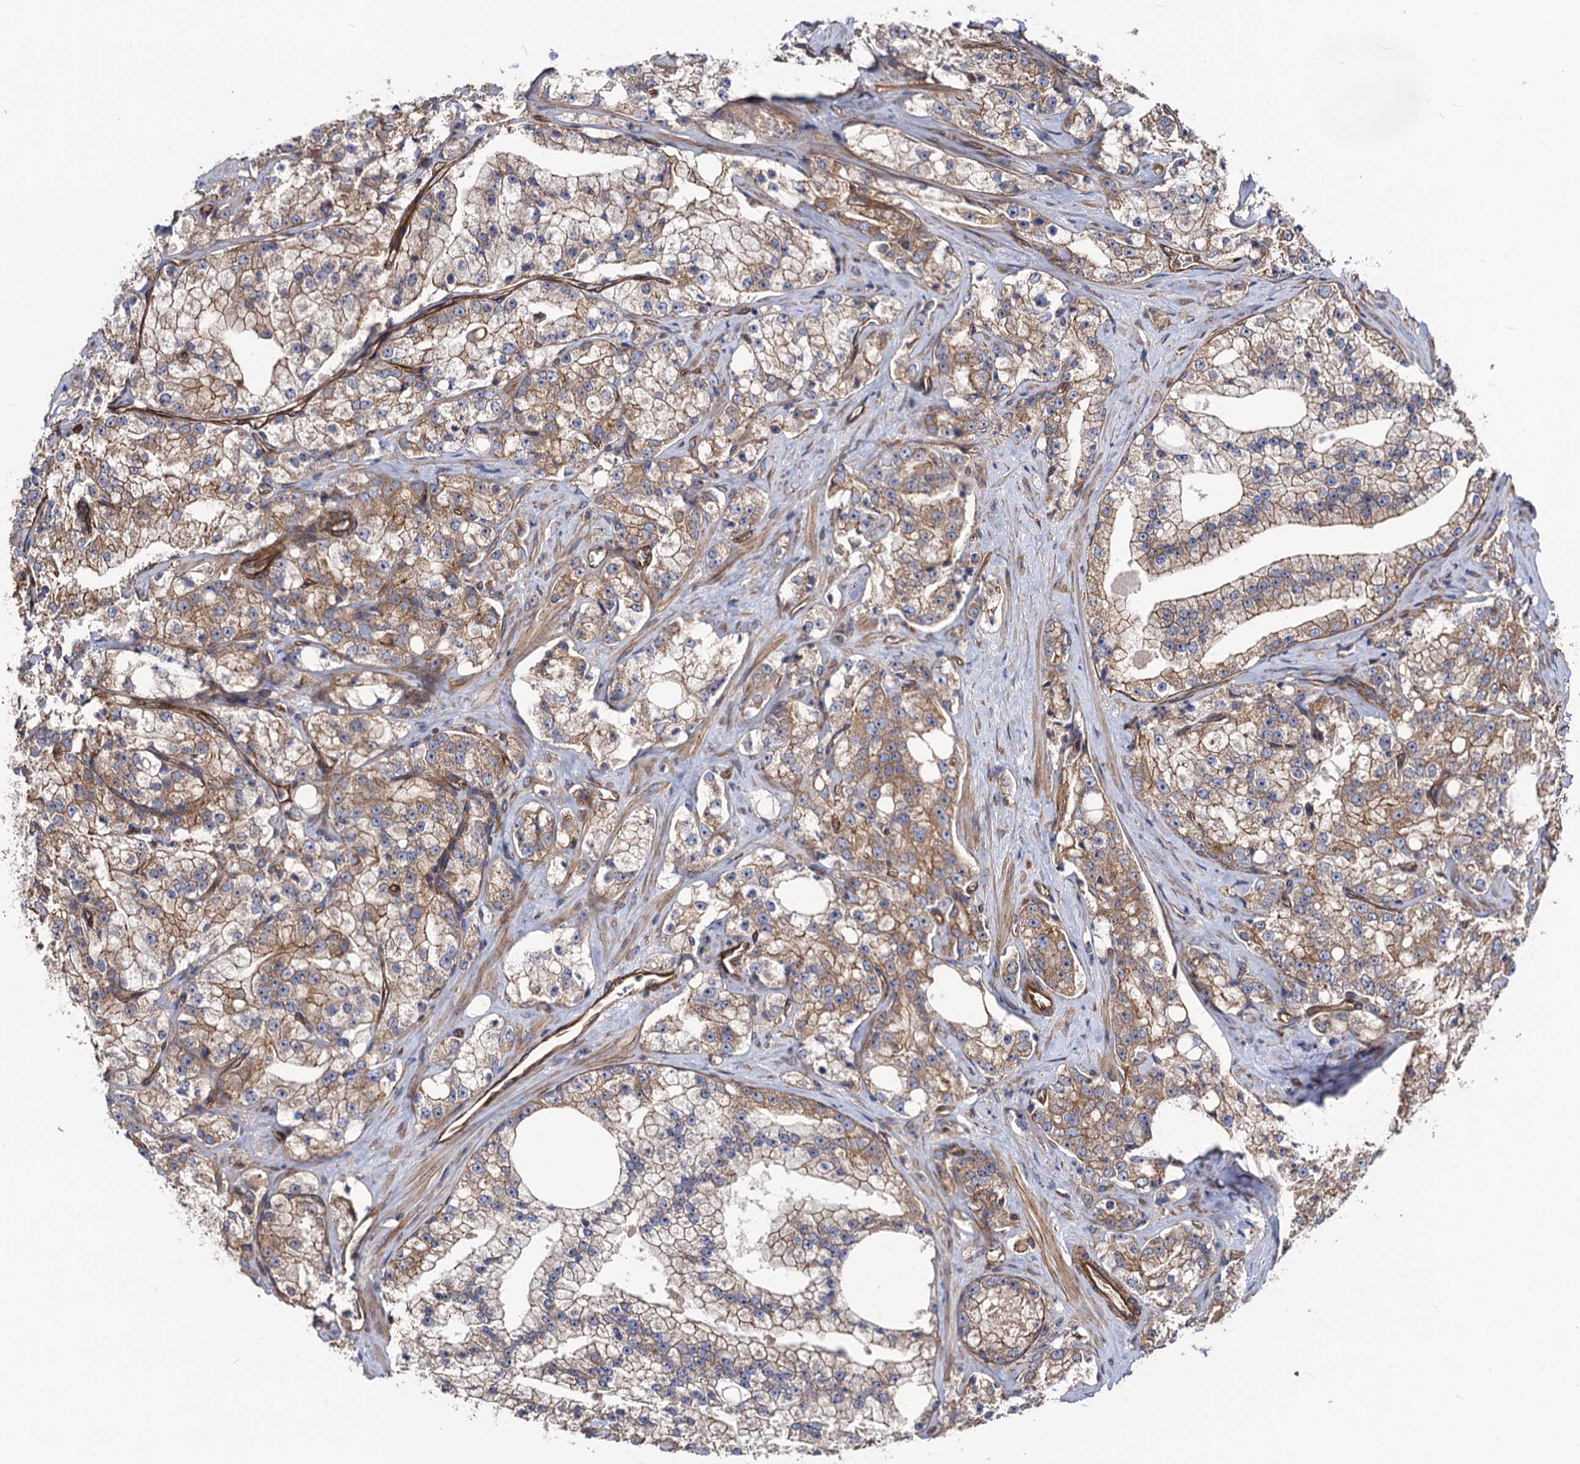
{"staining": {"intensity": "moderate", "quantity": ">75%", "location": "cytoplasmic/membranous"}, "tissue": "prostate cancer", "cell_type": "Tumor cells", "image_type": "cancer", "snomed": [{"axis": "morphology", "description": "Adenocarcinoma, High grade"}, {"axis": "topography", "description": "Prostate"}], "caption": "Prostate cancer stained with a brown dye displays moderate cytoplasmic/membranous positive expression in approximately >75% of tumor cells.", "gene": "CIP2A", "patient": {"sex": "male", "age": 64}}